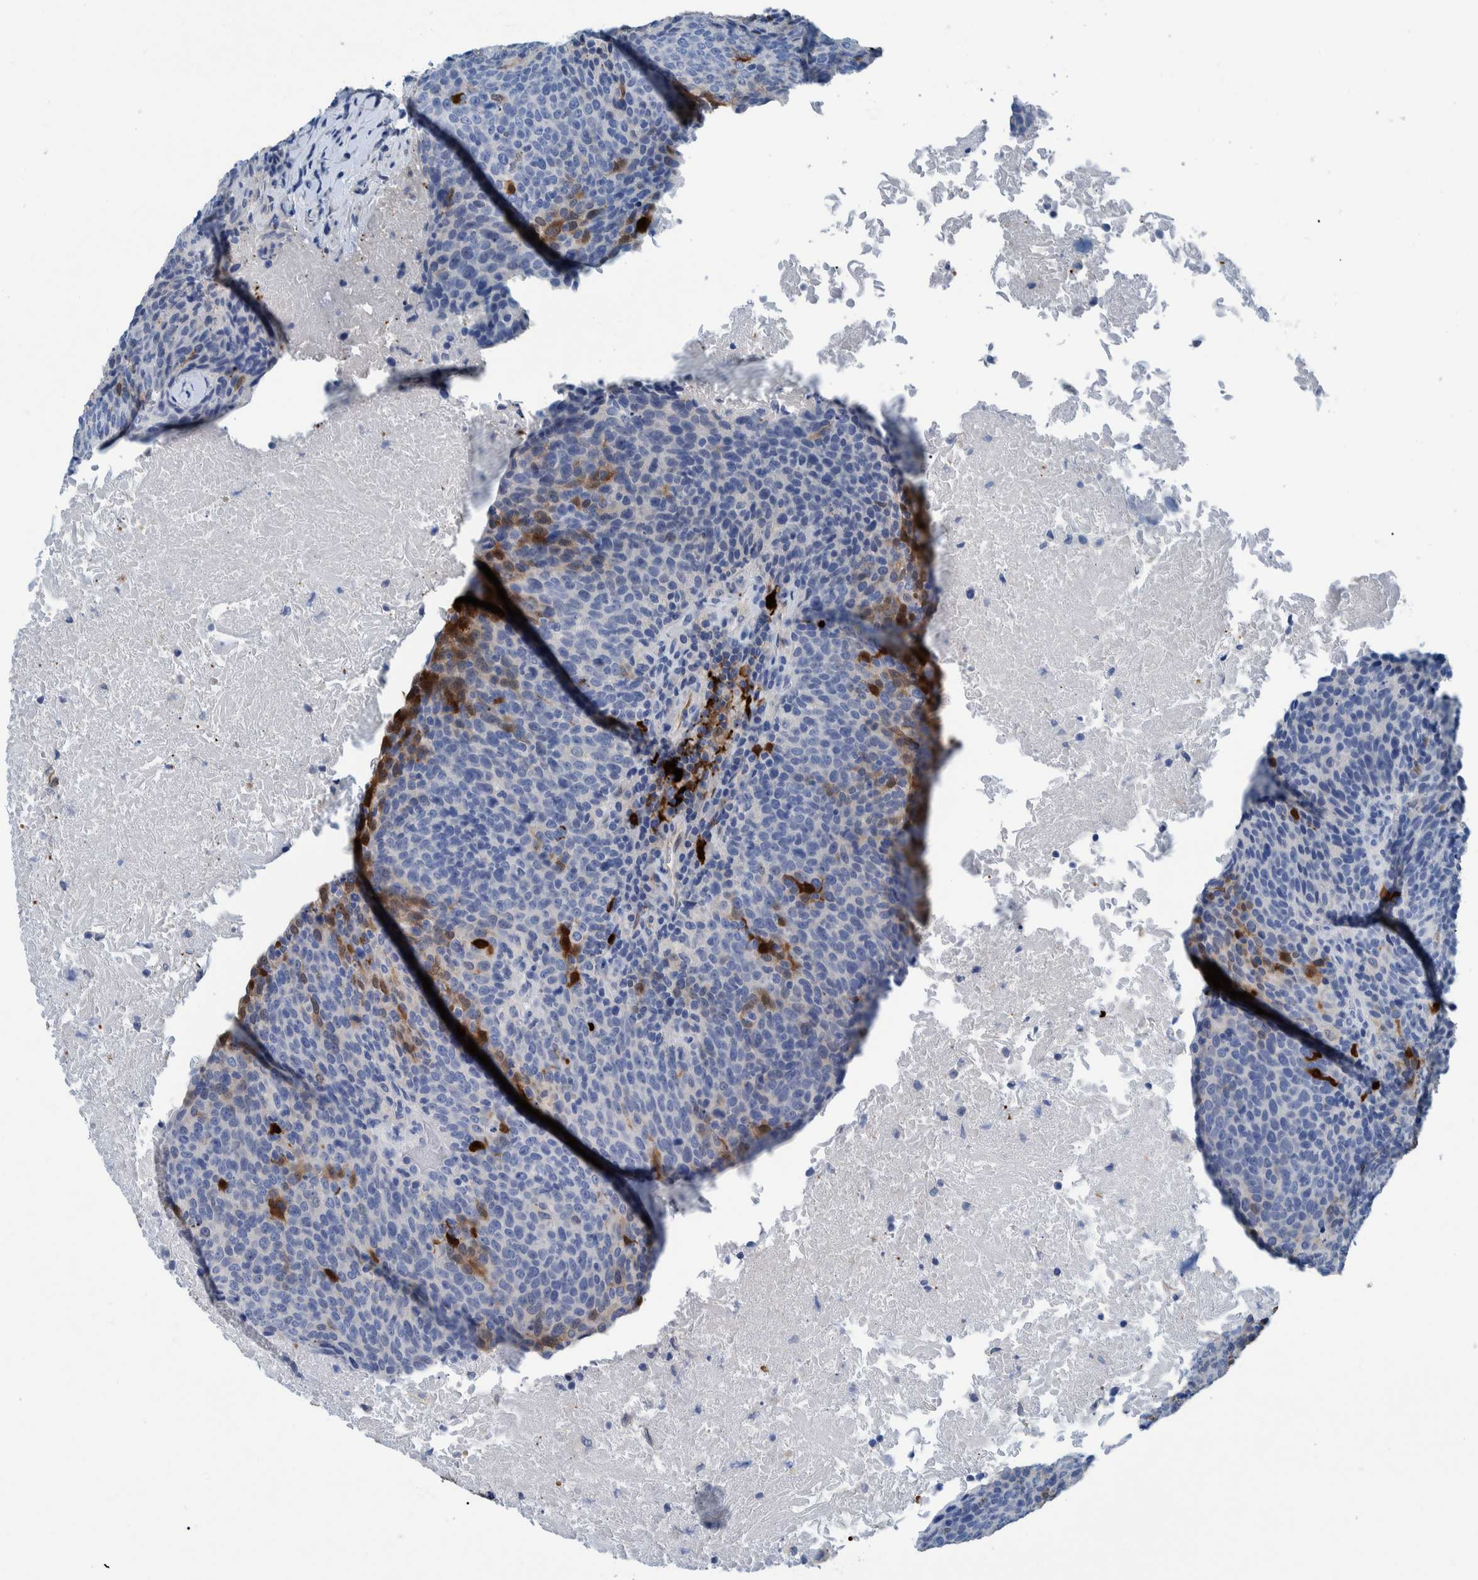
{"staining": {"intensity": "strong", "quantity": "<25%", "location": "cytoplasmic/membranous"}, "tissue": "head and neck cancer", "cell_type": "Tumor cells", "image_type": "cancer", "snomed": [{"axis": "morphology", "description": "Squamous cell carcinoma, NOS"}, {"axis": "morphology", "description": "Squamous cell carcinoma, metastatic, NOS"}, {"axis": "topography", "description": "Lymph node"}, {"axis": "topography", "description": "Head-Neck"}], "caption": "Head and neck metastatic squamous cell carcinoma was stained to show a protein in brown. There is medium levels of strong cytoplasmic/membranous expression in approximately <25% of tumor cells.", "gene": "IDO1", "patient": {"sex": "male", "age": 62}}